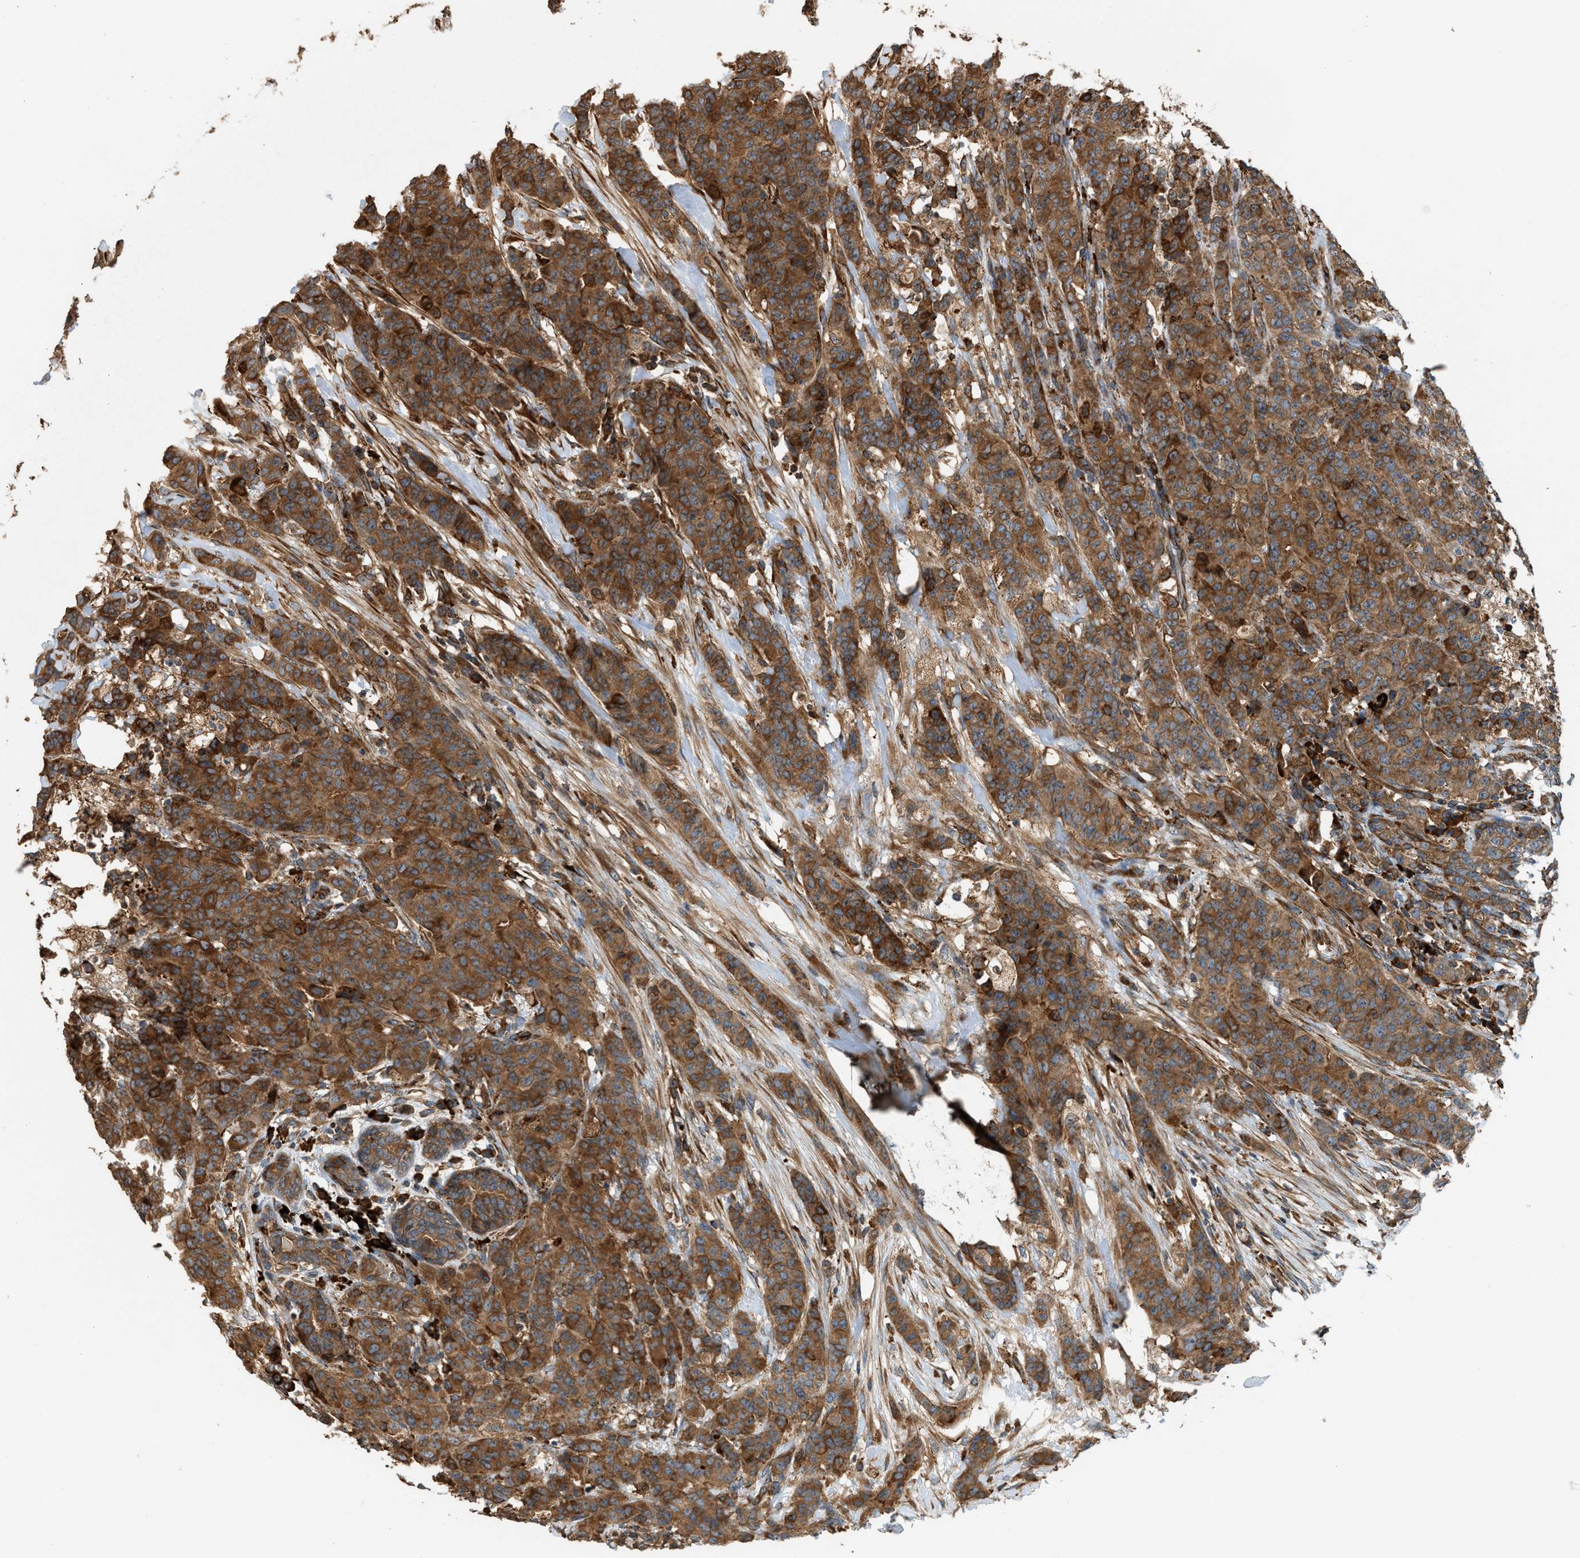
{"staining": {"intensity": "strong", "quantity": ">75%", "location": "cytoplasmic/membranous"}, "tissue": "breast cancer", "cell_type": "Tumor cells", "image_type": "cancer", "snomed": [{"axis": "morphology", "description": "Normal tissue, NOS"}, {"axis": "morphology", "description": "Duct carcinoma"}, {"axis": "topography", "description": "Breast"}], "caption": "IHC (DAB) staining of human breast infiltrating ductal carcinoma shows strong cytoplasmic/membranous protein expression in approximately >75% of tumor cells. (DAB (3,3'-diaminobenzidine) = brown stain, brightfield microscopy at high magnification).", "gene": "BAIAP2L1", "patient": {"sex": "female", "age": 40}}